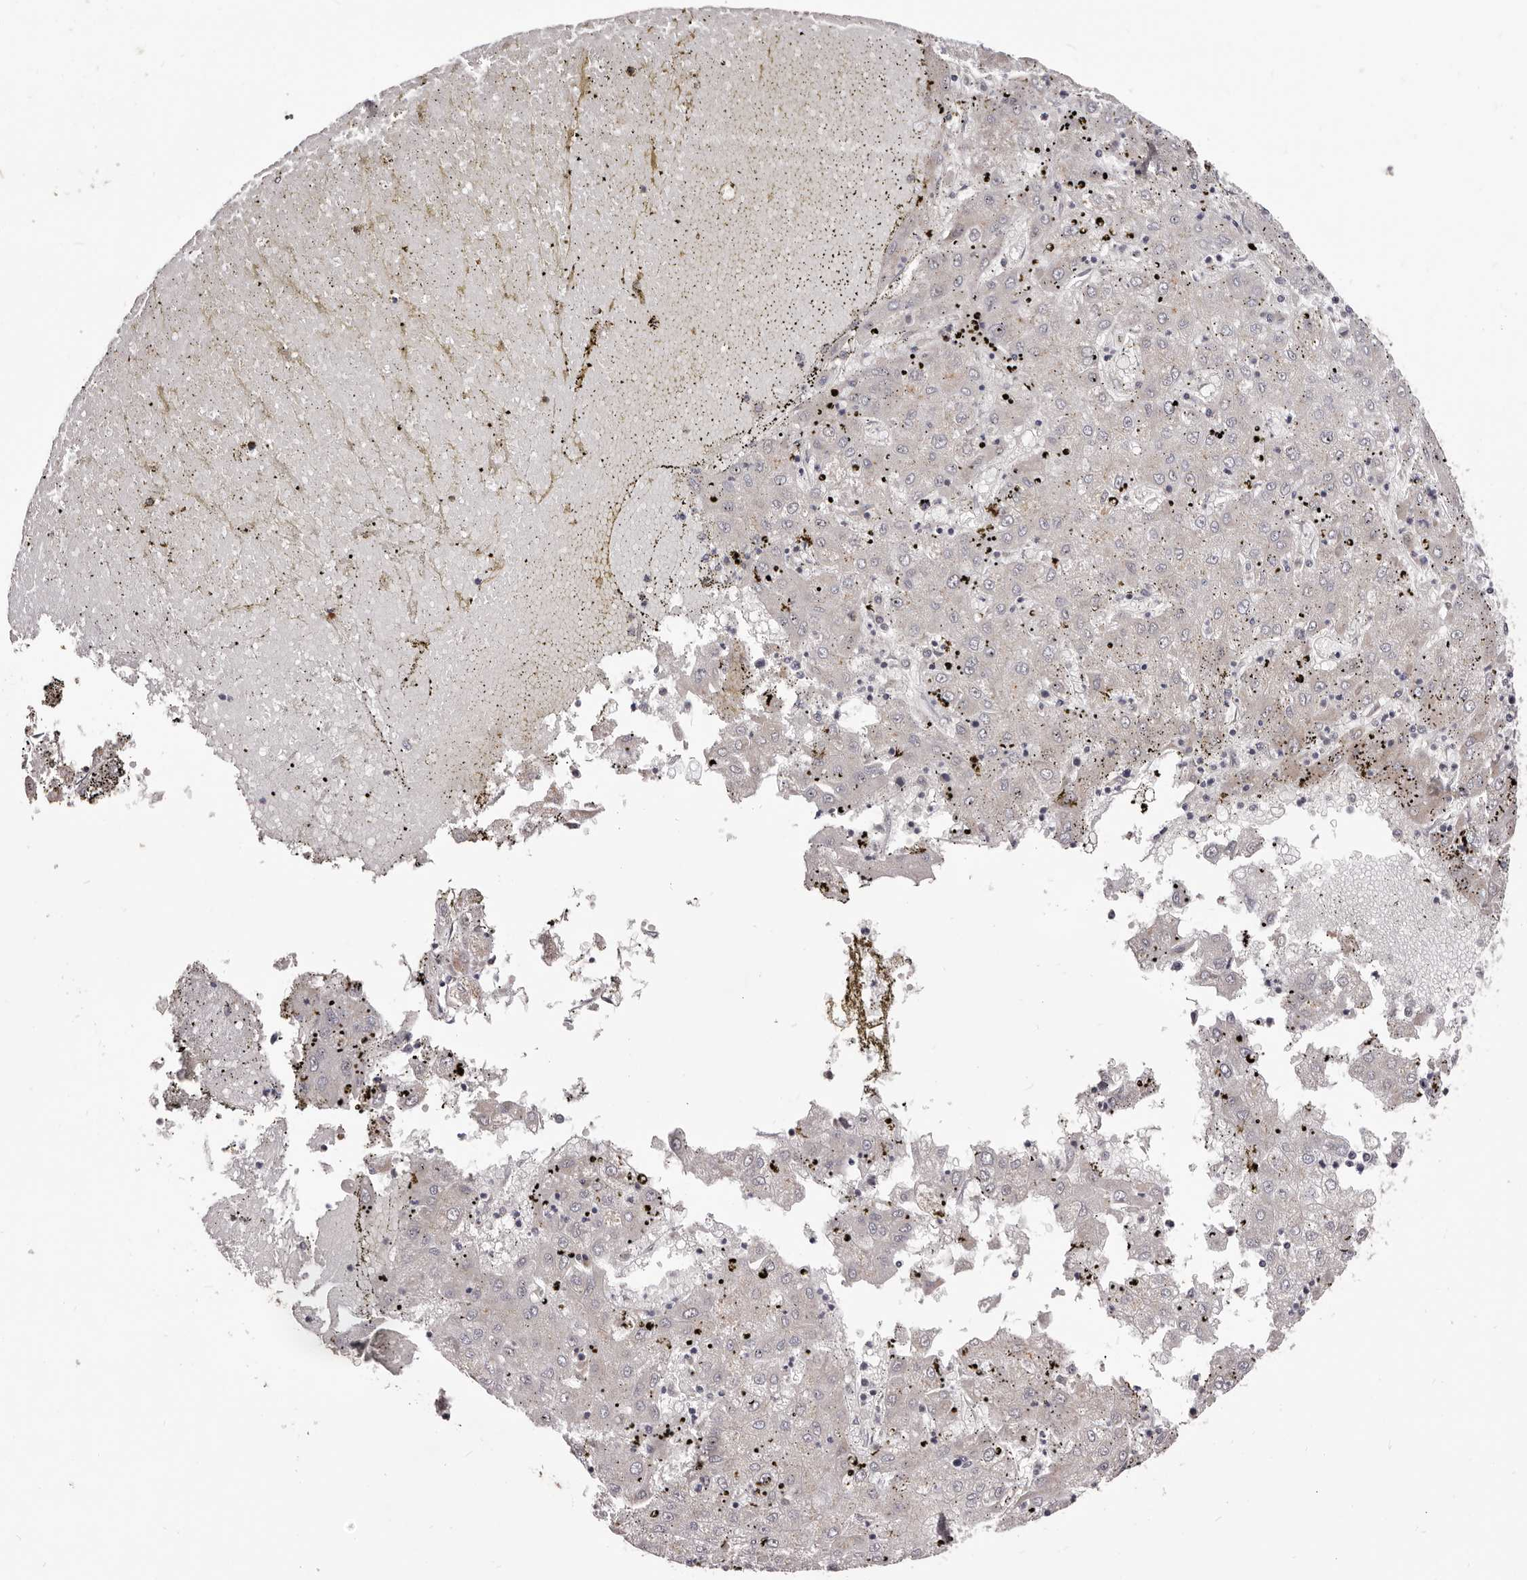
{"staining": {"intensity": "negative", "quantity": "none", "location": "none"}, "tissue": "liver cancer", "cell_type": "Tumor cells", "image_type": "cancer", "snomed": [{"axis": "morphology", "description": "Carcinoma, Hepatocellular, NOS"}, {"axis": "topography", "description": "Liver"}], "caption": "A high-resolution image shows IHC staining of liver hepatocellular carcinoma, which reveals no significant expression in tumor cells.", "gene": "MDP1", "patient": {"sex": "male", "age": 72}}